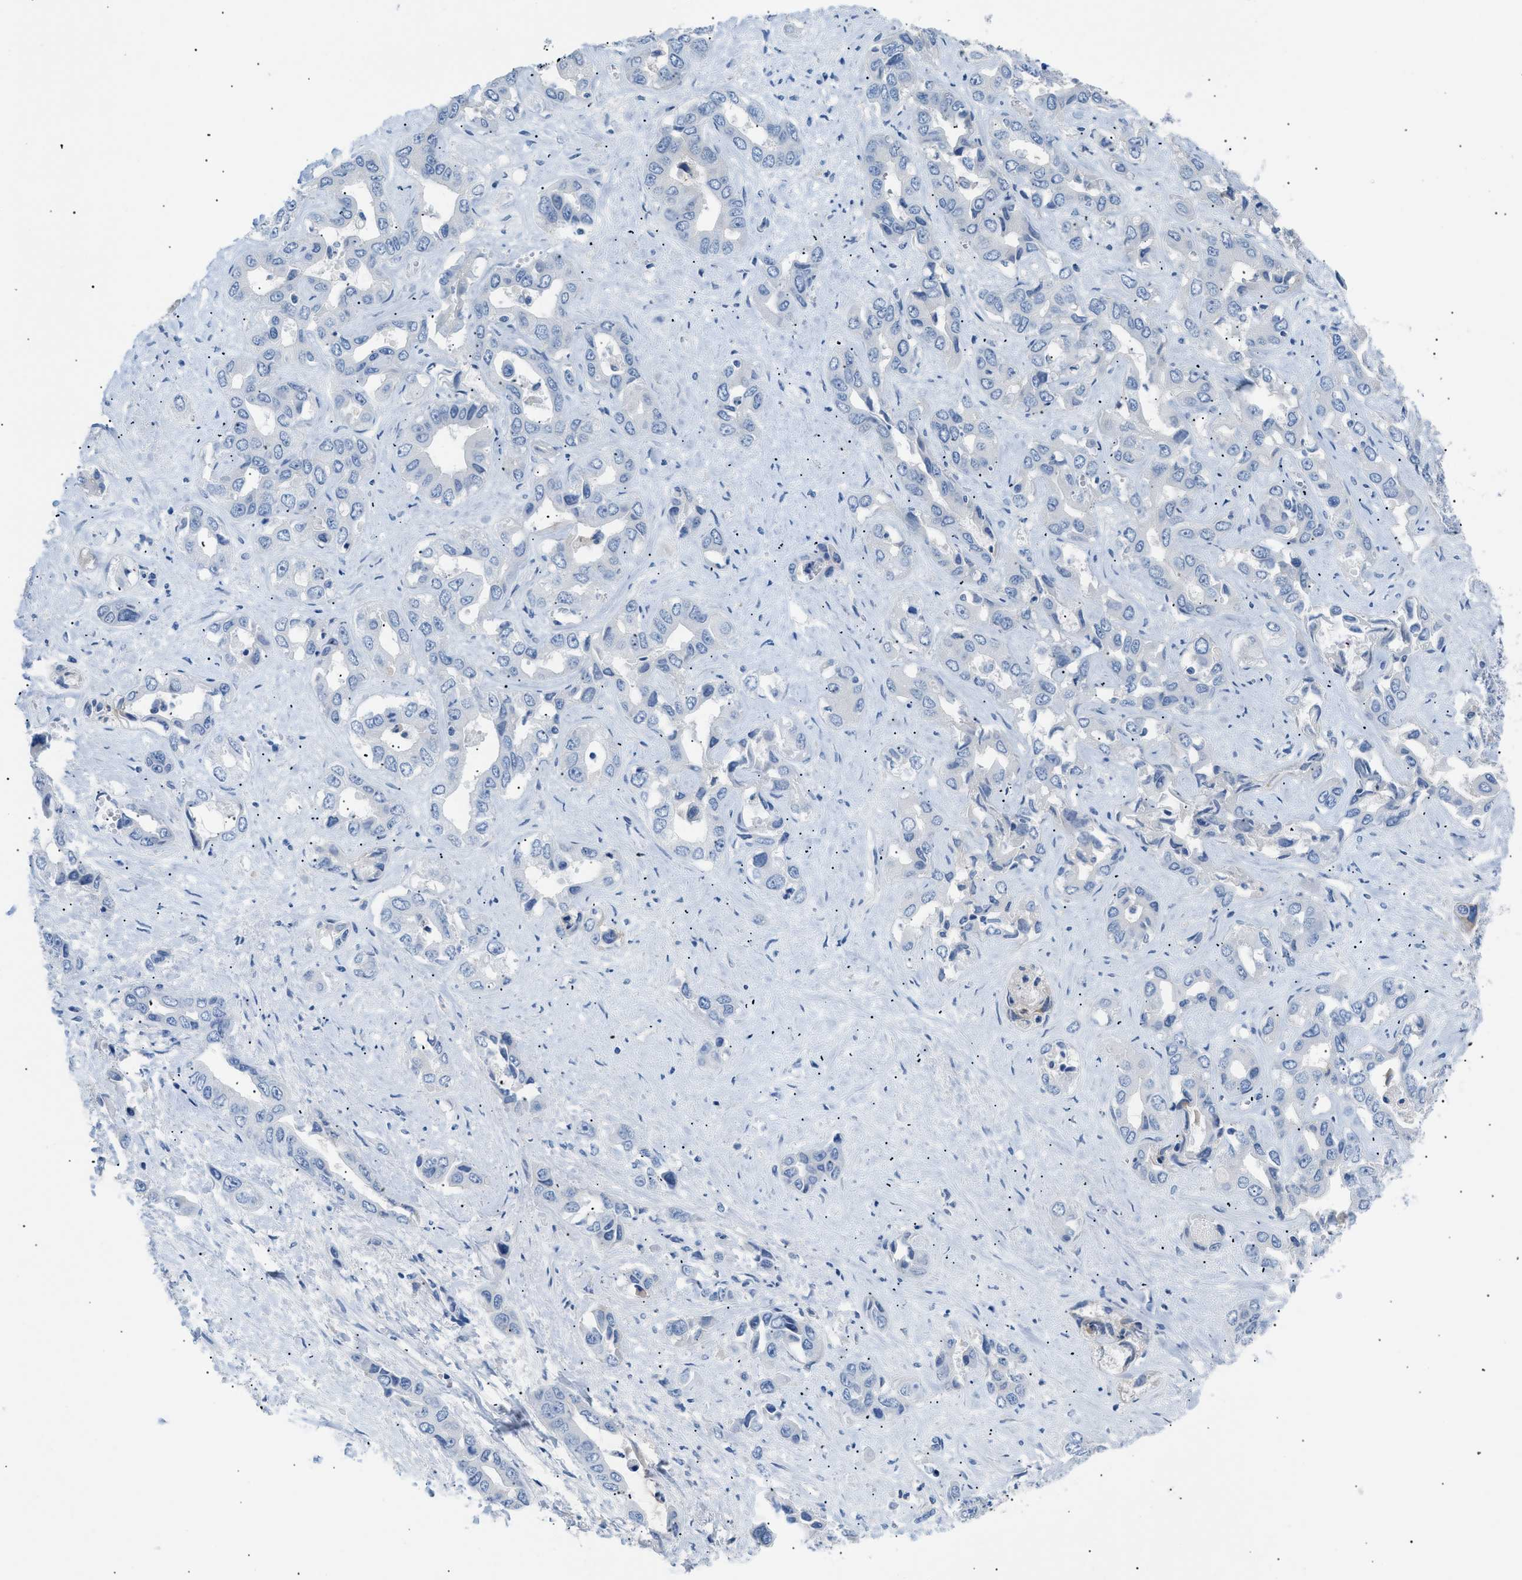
{"staining": {"intensity": "negative", "quantity": "none", "location": "none"}, "tissue": "liver cancer", "cell_type": "Tumor cells", "image_type": "cancer", "snomed": [{"axis": "morphology", "description": "Cholangiocarcinoma"}, {"axis": "topography", "description": "Liver"}], "caption": "Immunohistochemical staining of liver cancer (cholangiocarcinoma) reveals no significant expression in tumor cells.", "gene": "ILDR1", "patient": {"sex": "female", "age": 52}}